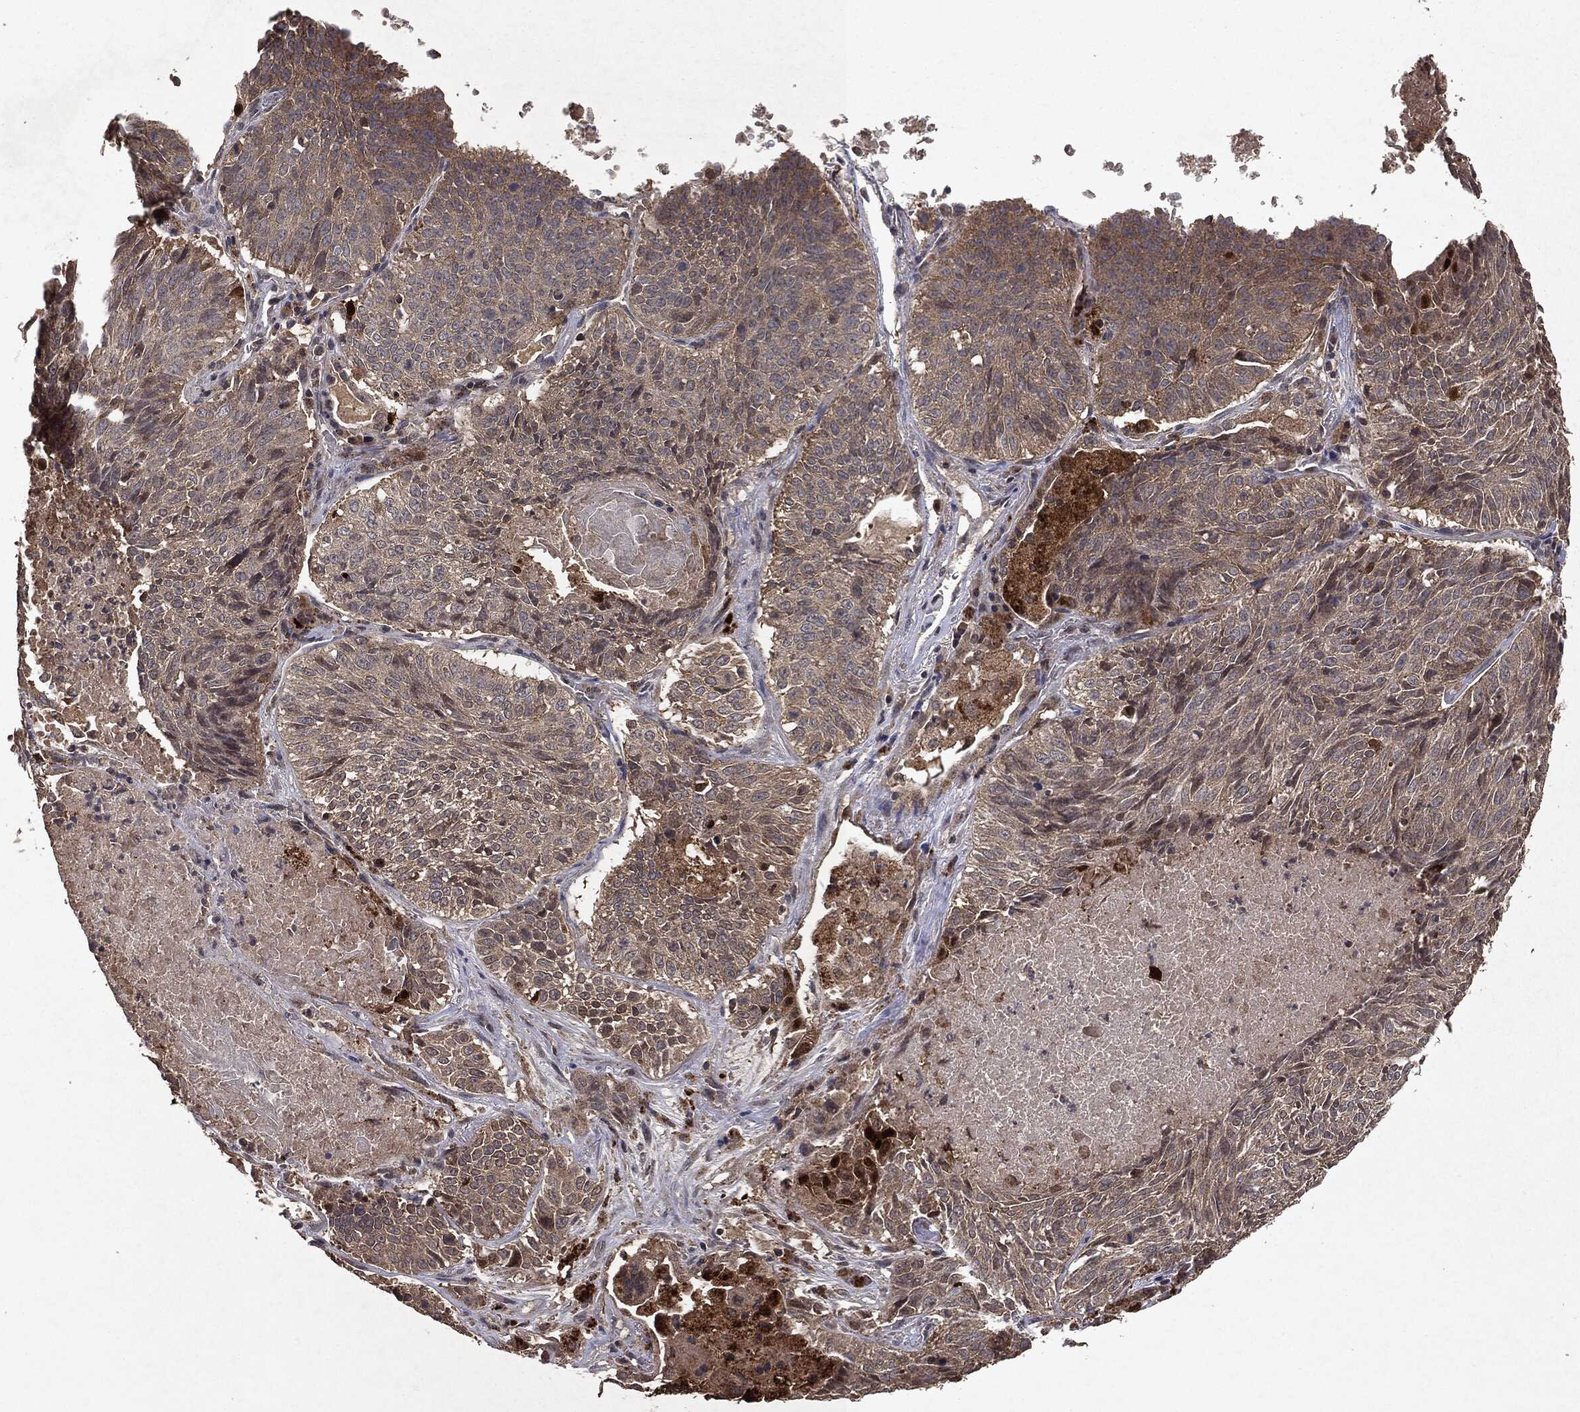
{"staining": {"intensity": "weak", "quantity": "<25%", "location": "cytoplasmic/membranous"}, "tissue": "lung cancer", "cell_type": "Tumor cells", "image_type": "cancer", "snomed": [{"axis": "morphology", "description": "Squamous cell carcinoma, NOS"}, {"axis": "topography", "description": "Lung"}], "caption": "The immunohistochemistry micrograph has no significant expression in tumor cells of lung cancer (squamous cell carcinoma) tissue.", "gene": "MTOR", "patient": {"sex": "male", "age": 64}}